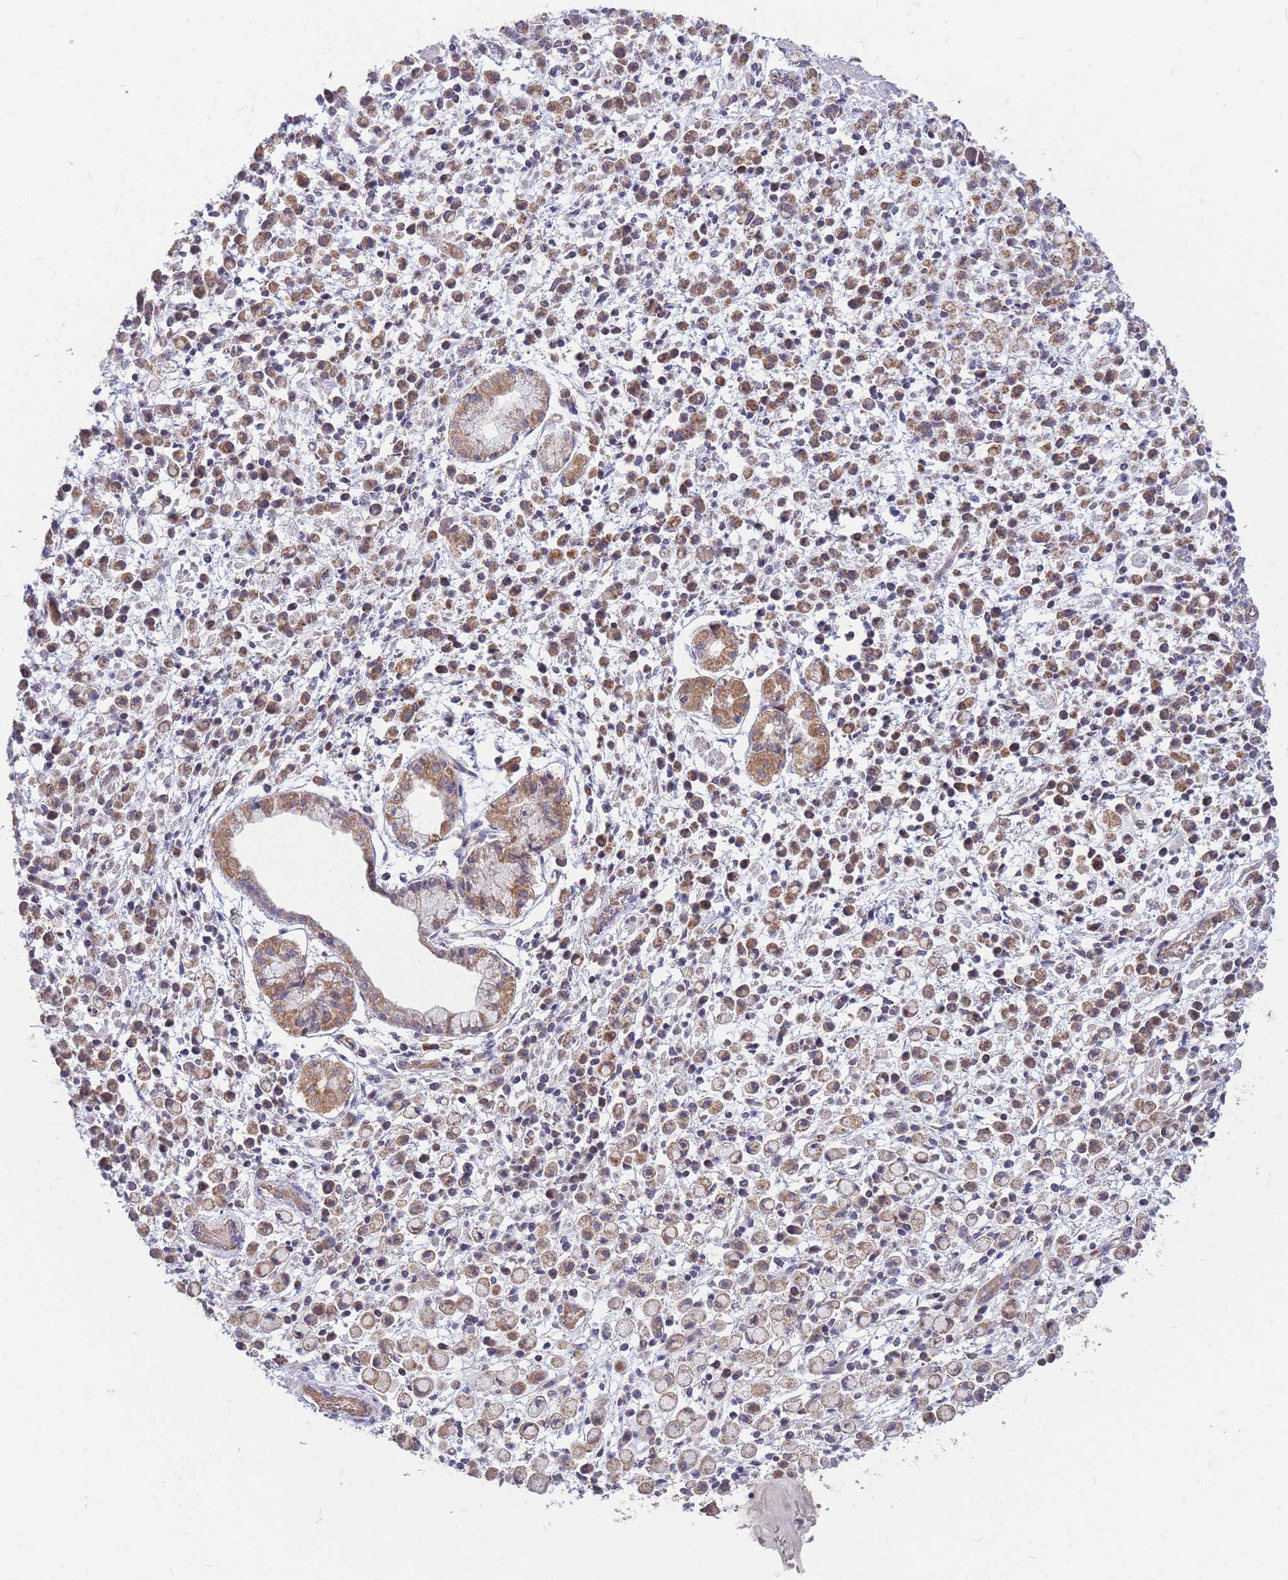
{"staining": {"intensity": "moderate", "quantity": ">75%", "location": "cytoplasmic/membranous"}, "tissue": "stomach cancer", "cell_type": "Tumor cells", "image_type": "cancer", "snomed": [{"axis": "morphology", "description": "Adenocarcinoma, NOS"}, {"axis": "topography", "description": "Stomach"}], "caption": "A brown stain shows moderate cytoplasmic/membranous positivity of a protein in stomach adenocarcinoma tumor cells.", "gene": "PTPMT1", "patient": {"sex": "male", "age": 77}}